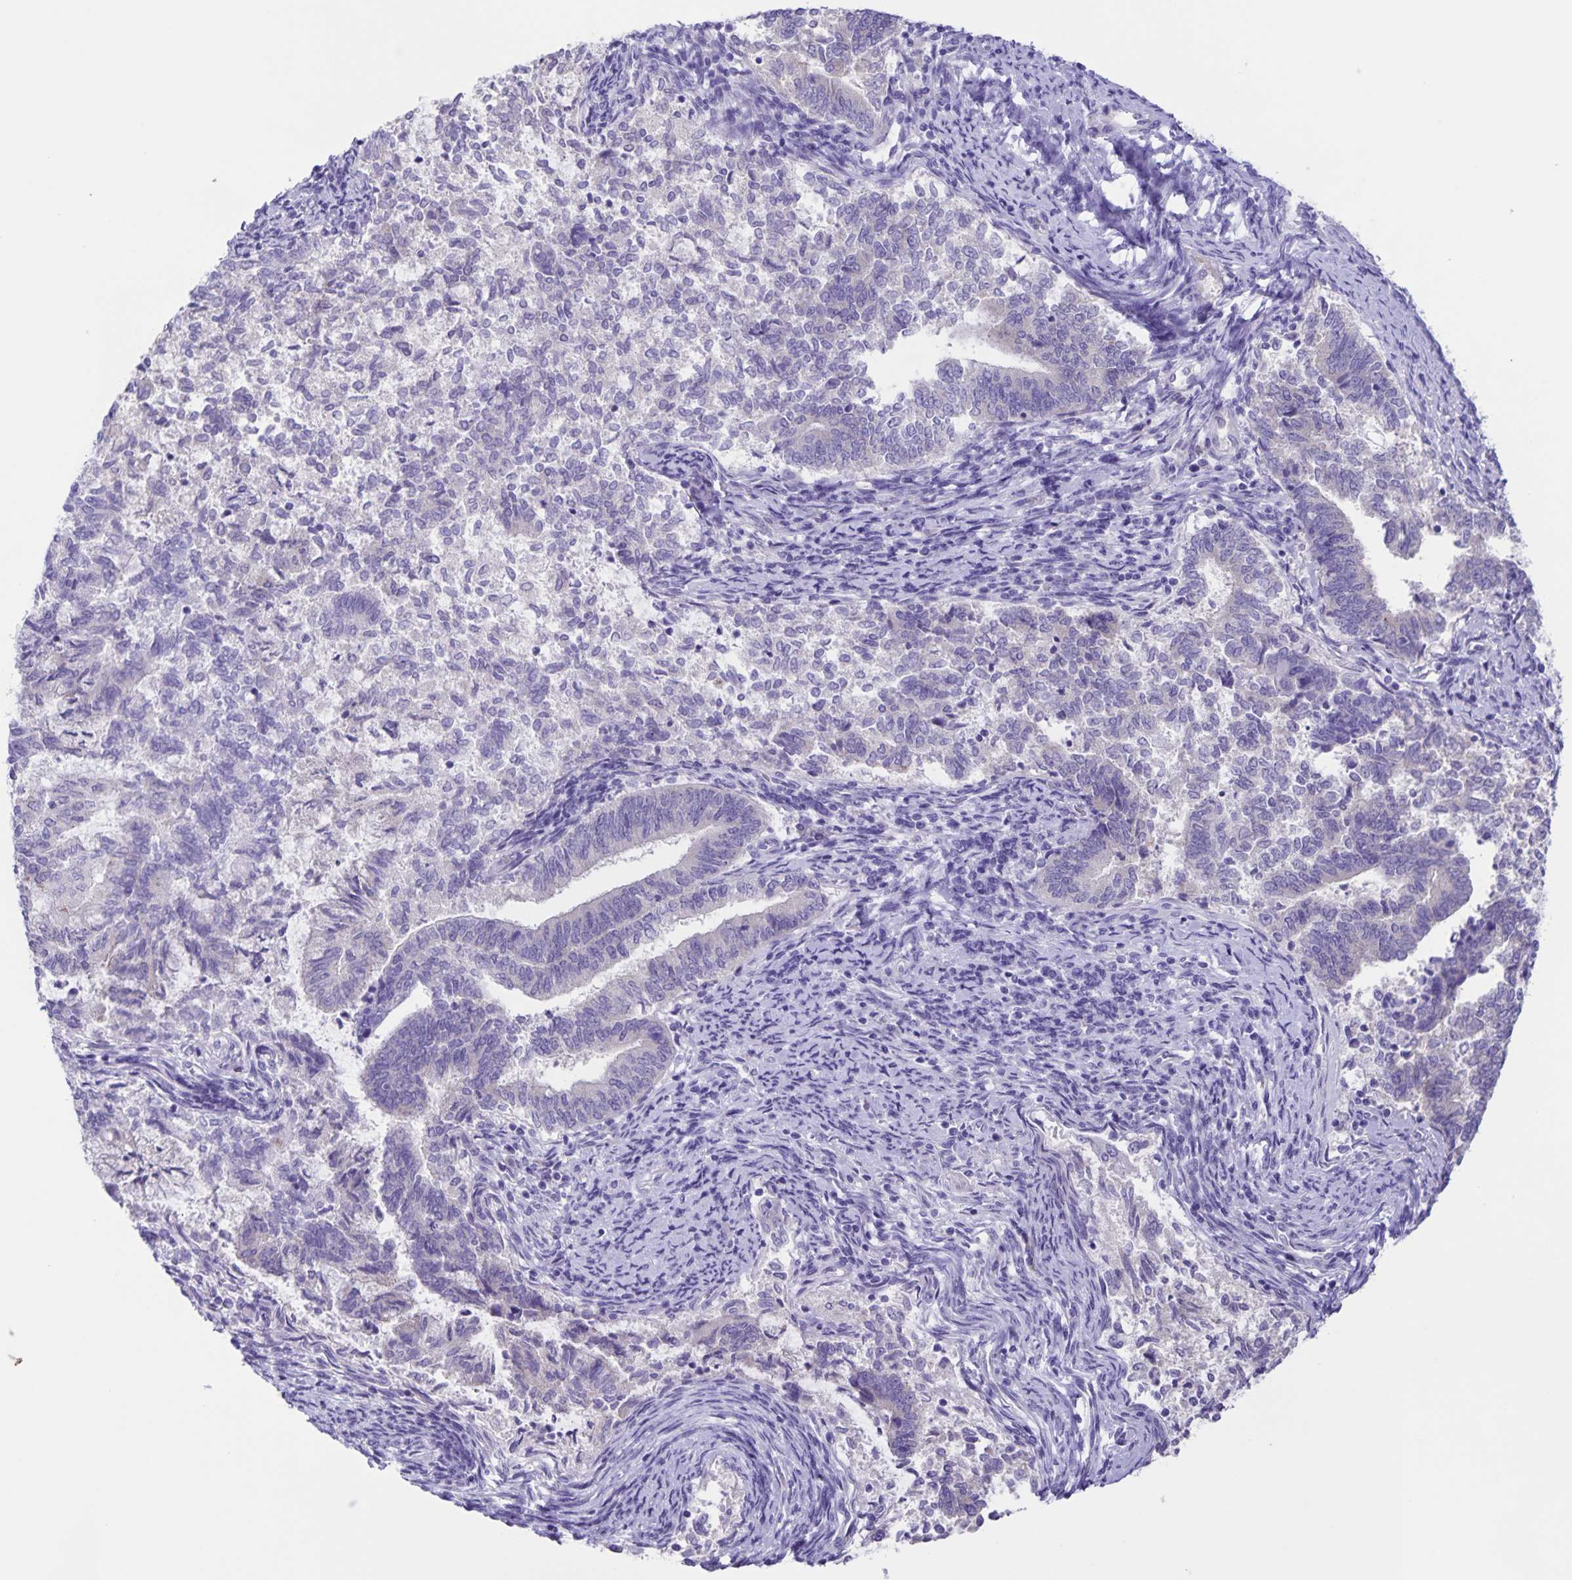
{"staining": {"intensity": "negative", "quantity": "none", "location": "none"}, "tissue": "endometrial cancer", "cell_type": "Tumor cells", "image_type": "cancer", "snomed": [{"axis": "morphology", "description": "Adenocarcinoma, NOS"}, {"axis": "topography", "description": "Endometrium"}], "caption": "Endometrial cancer (adenocarcinoma) stained for a protein using immunohistochemistry (IHC) demonstrates no expression tumor cells.", "gene": "CAPSL", "patient": {"sex": "female", "age": 65}}